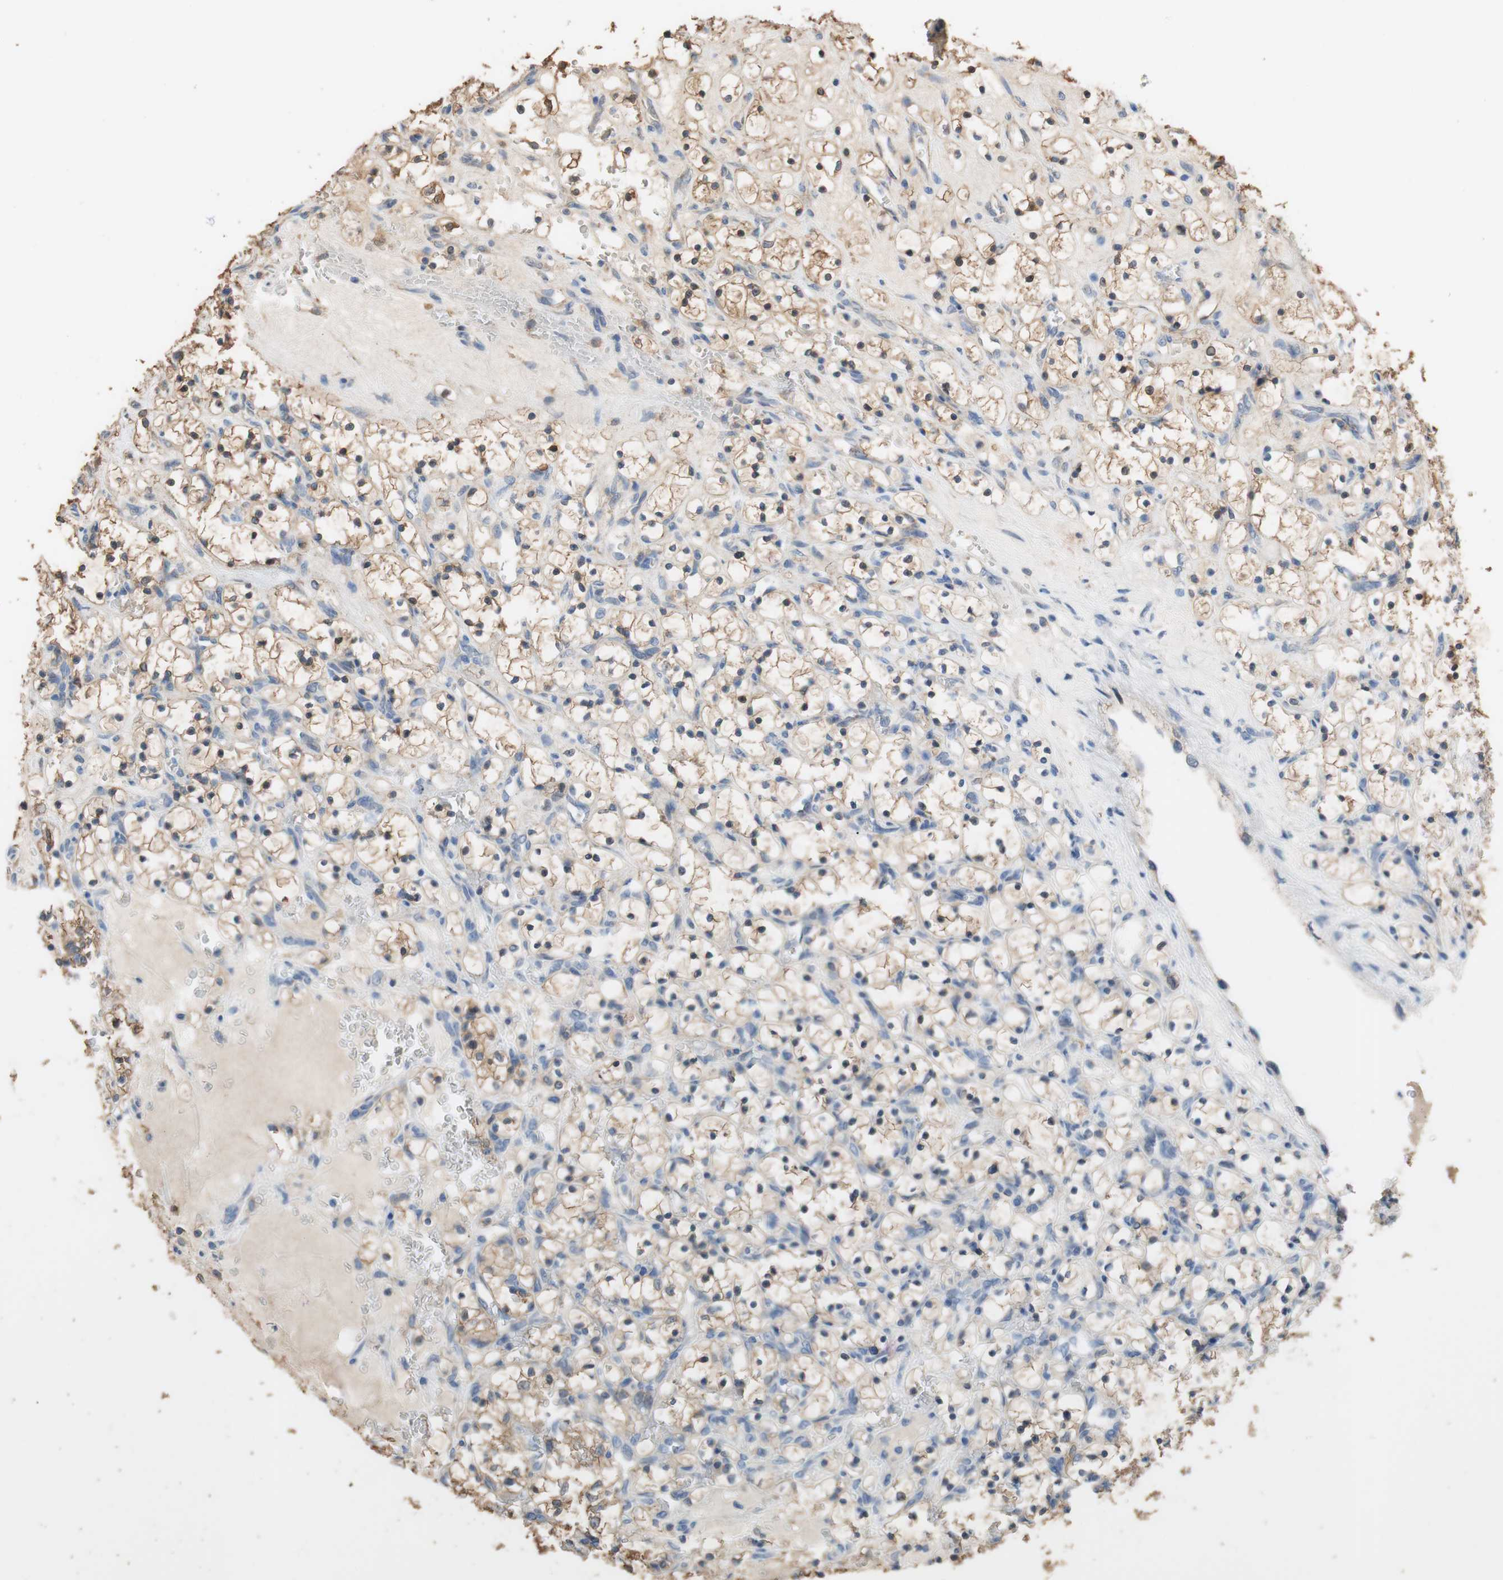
{"staining": {"intensity": "moderate", "quantity": "25%-75%", "location": "cytoplasmic/membranous"}, "tissue": "renal cancer", "cell_type": "Tumor cells", "image_type": "cancer", "snomed": [{"axis": "morphology", "description": "Adenocarcinoma, NOS"}, {"axis": "topography", "description": "Kidney"}], "caption": "The image displays immunohistochemical staining of renal cancer (adenocarcinoma). There is moderate cytoplasmic/membranous staining is identified in about 25%-75% of tumor cells. The protein is stained brown, and the nuclei are stained in blue (DAB (3,3'-diaminobenzidine) IHC with brightfield microscopy, high magnification).", "gene": "ALDH1A2", "patient": {"sex": "female", "age": 69}}